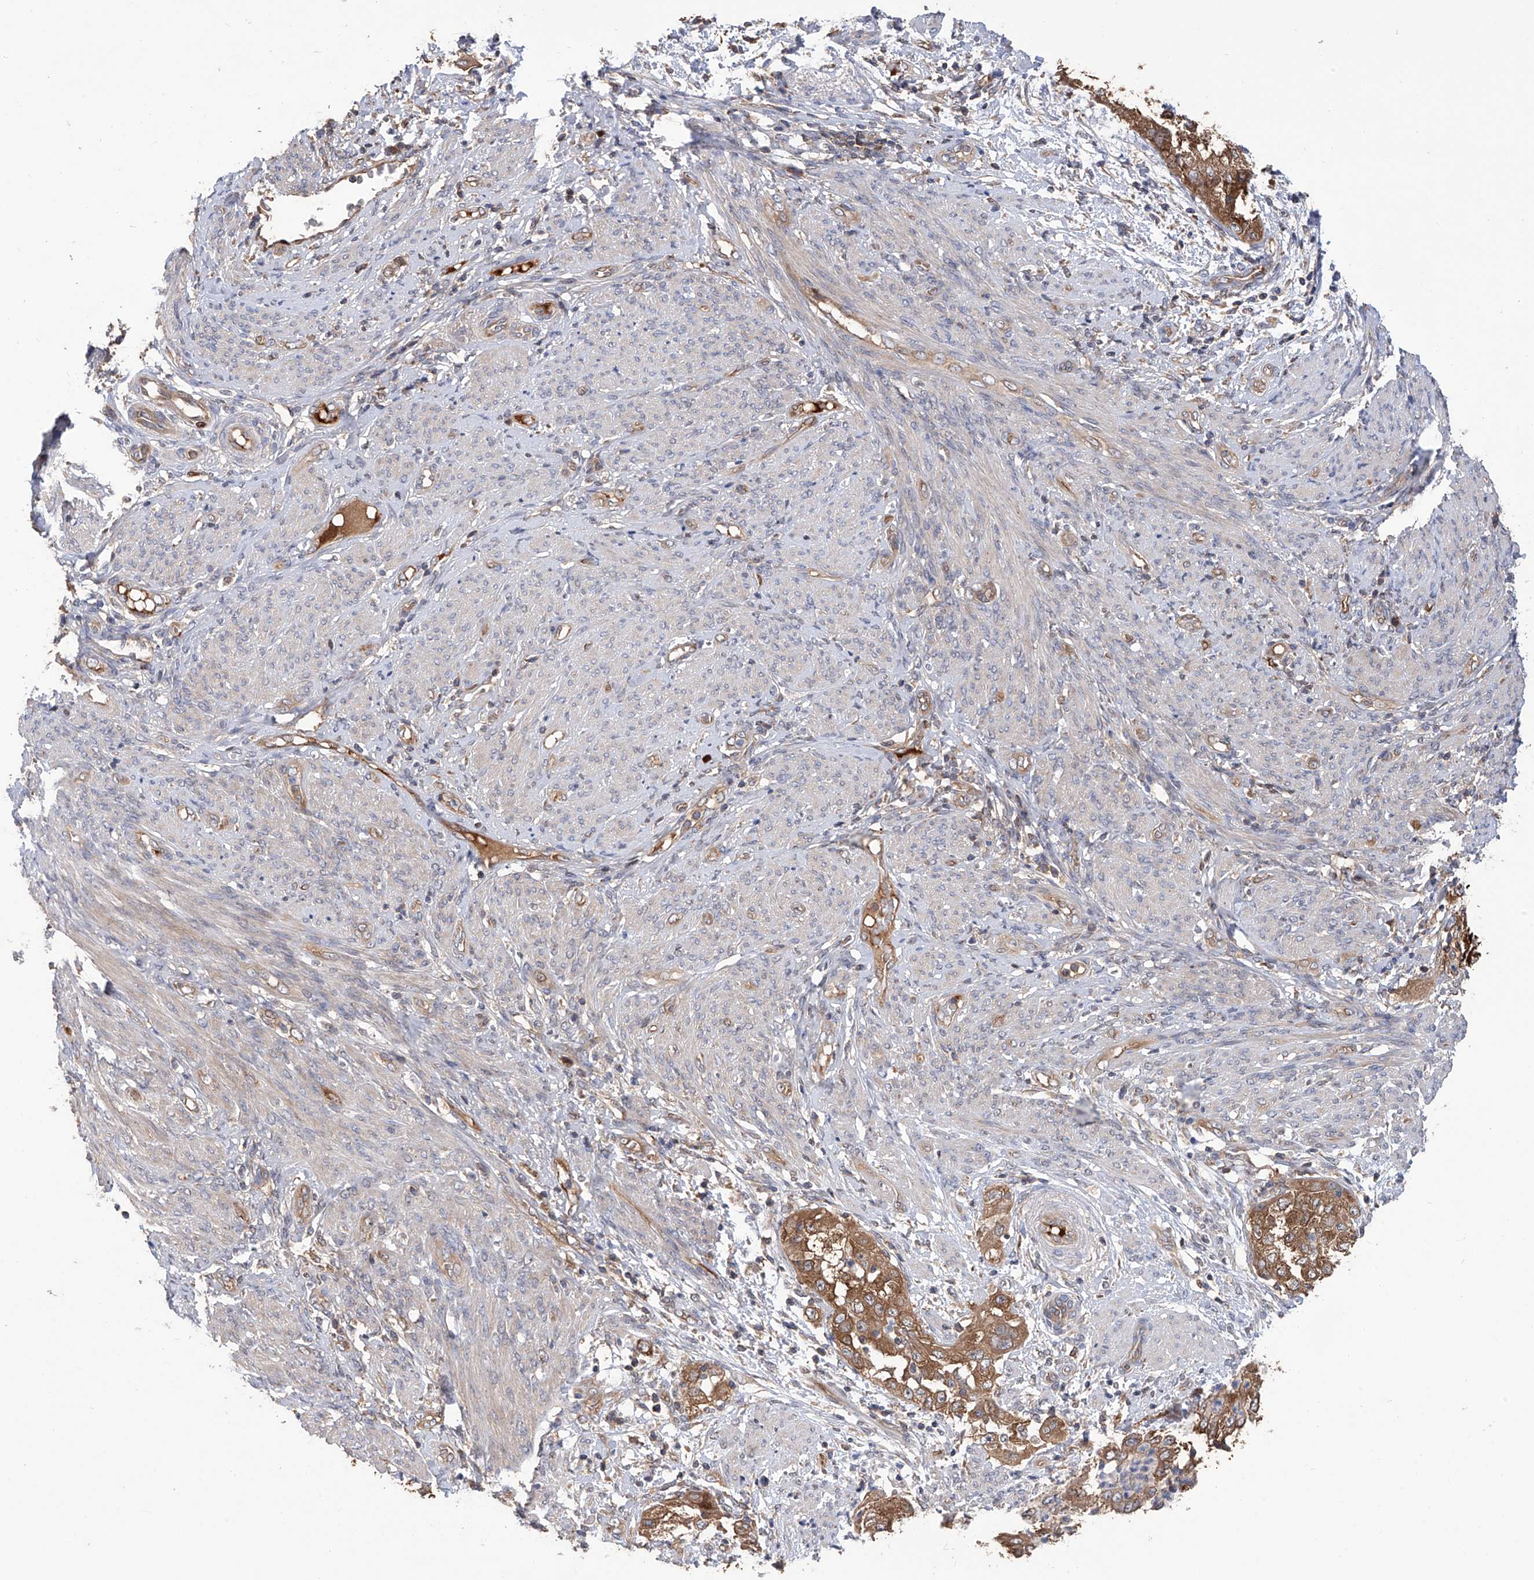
{"staining": {"intensity": "moderate", "quantity": ">75%", "location": "cytoplasmic/membranous"}, "tissue": "endometrial cancer", "cell_type": "Tumor cells", "image_type": "cancer", "snomed": [{"axis": "morphology", "description": "Adenocarcinoma, NOS"}, {"axis": "topography", "description": "Endometrium"}], "caption": "There is medium levels of moderate cytoplasmic/membranous positivity in tumor cells of endometrial adenocarcinoma, as demonstrated by immunohistochemical staining (brown color).", "gene": "NUDT17", "patient": {"sex": "female", "age": 85}}